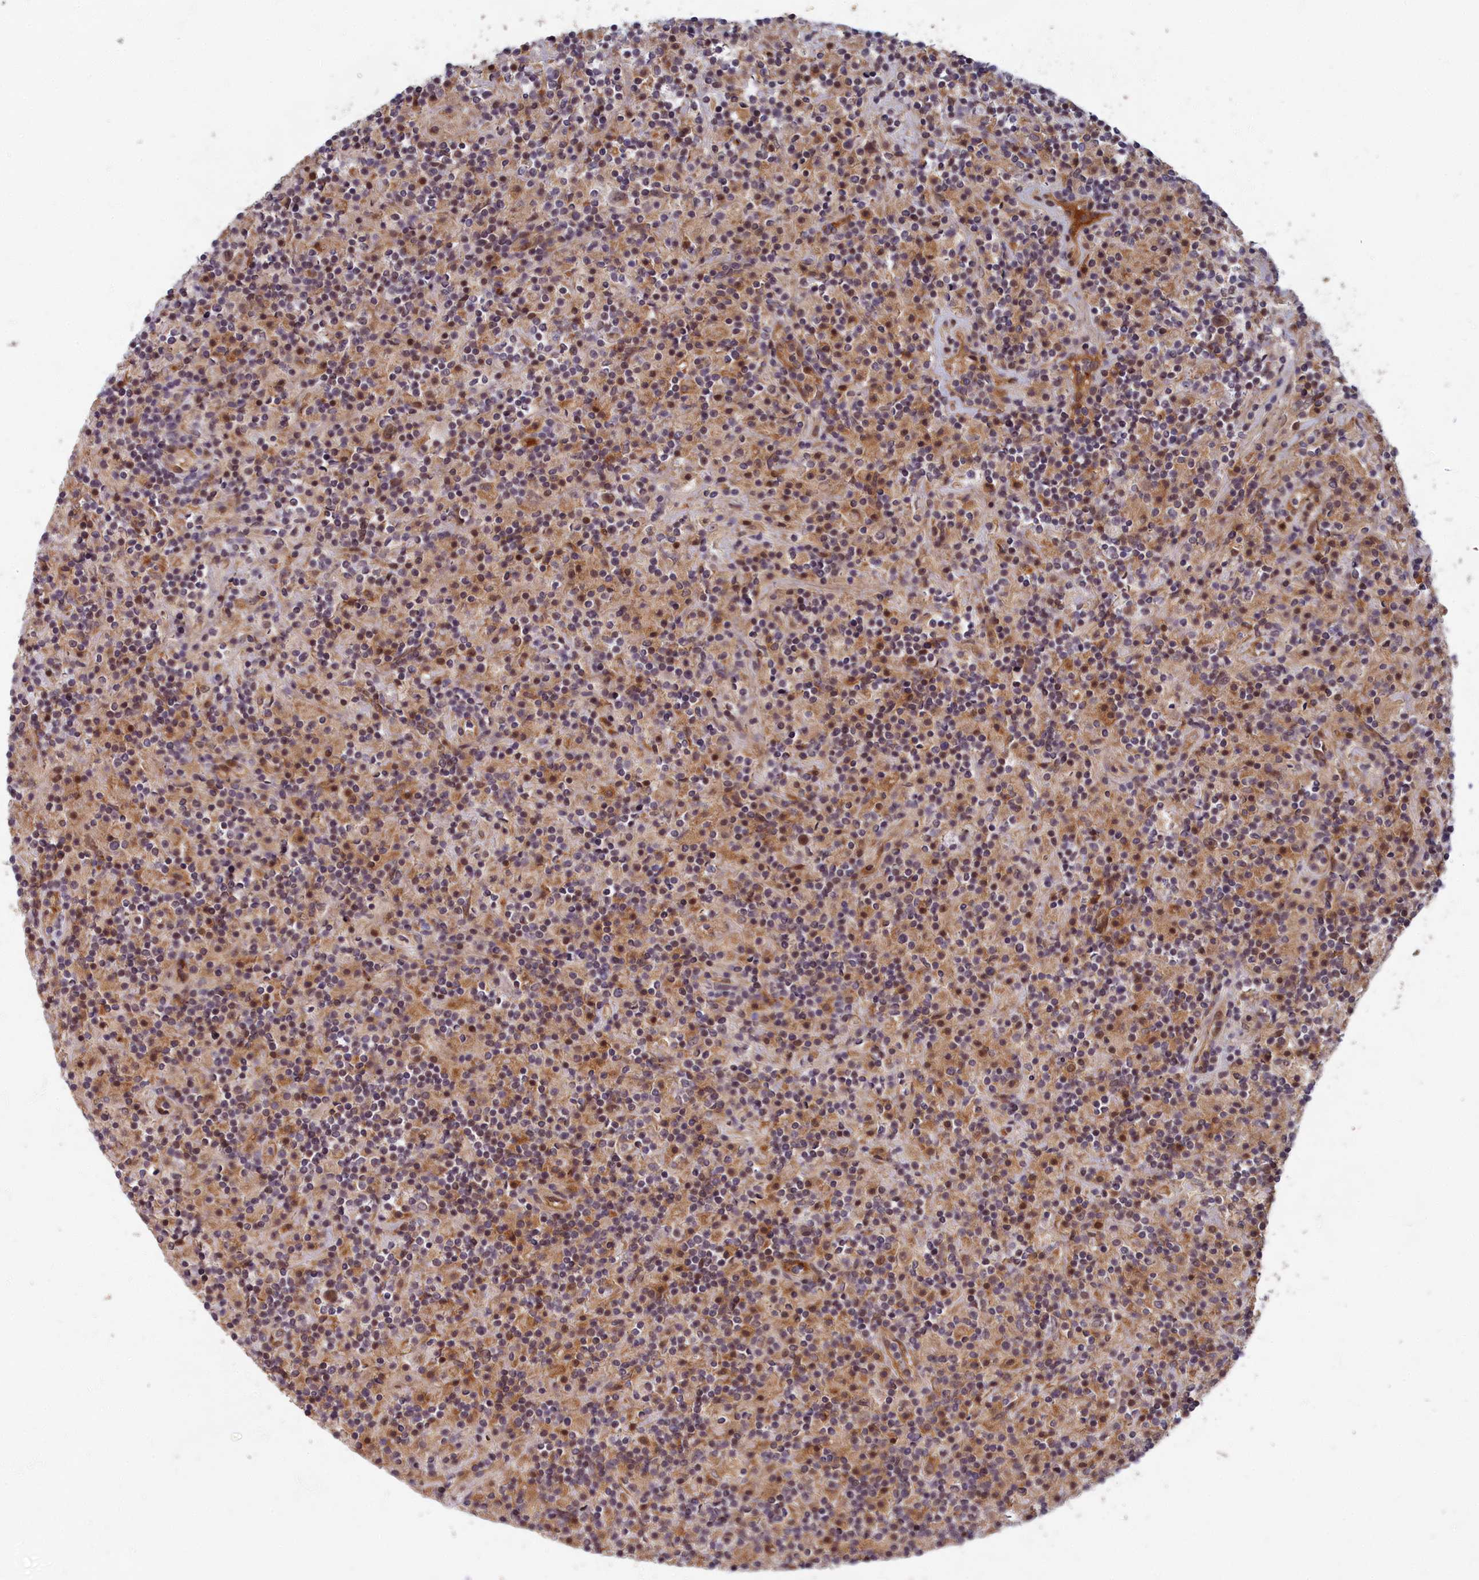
{"staining": {"intensity": "weak", "quantity": ">75%", "location": "cytoplasmic/membranous,nuclear"}, "tissue": "lymphoma", "cell_type": "Tumor cells", "image_type": "cancer", "snomed": [{"axis": "morphology", "description": "Hodgkin's disease, NOS"}, {"axis": "topography", "description": "Lymph node"}], "caption": "Lymphoma tissue reveals weak cytoplasmic/membranous and nuclear expression in about >75% of tumor cells, visualized by immunohistochemistry. The protein of interest is shown in brown color, while the nuclei are stained blue.", "gene": "EARS2", "patient": {"sex": "male", "age": 70}}